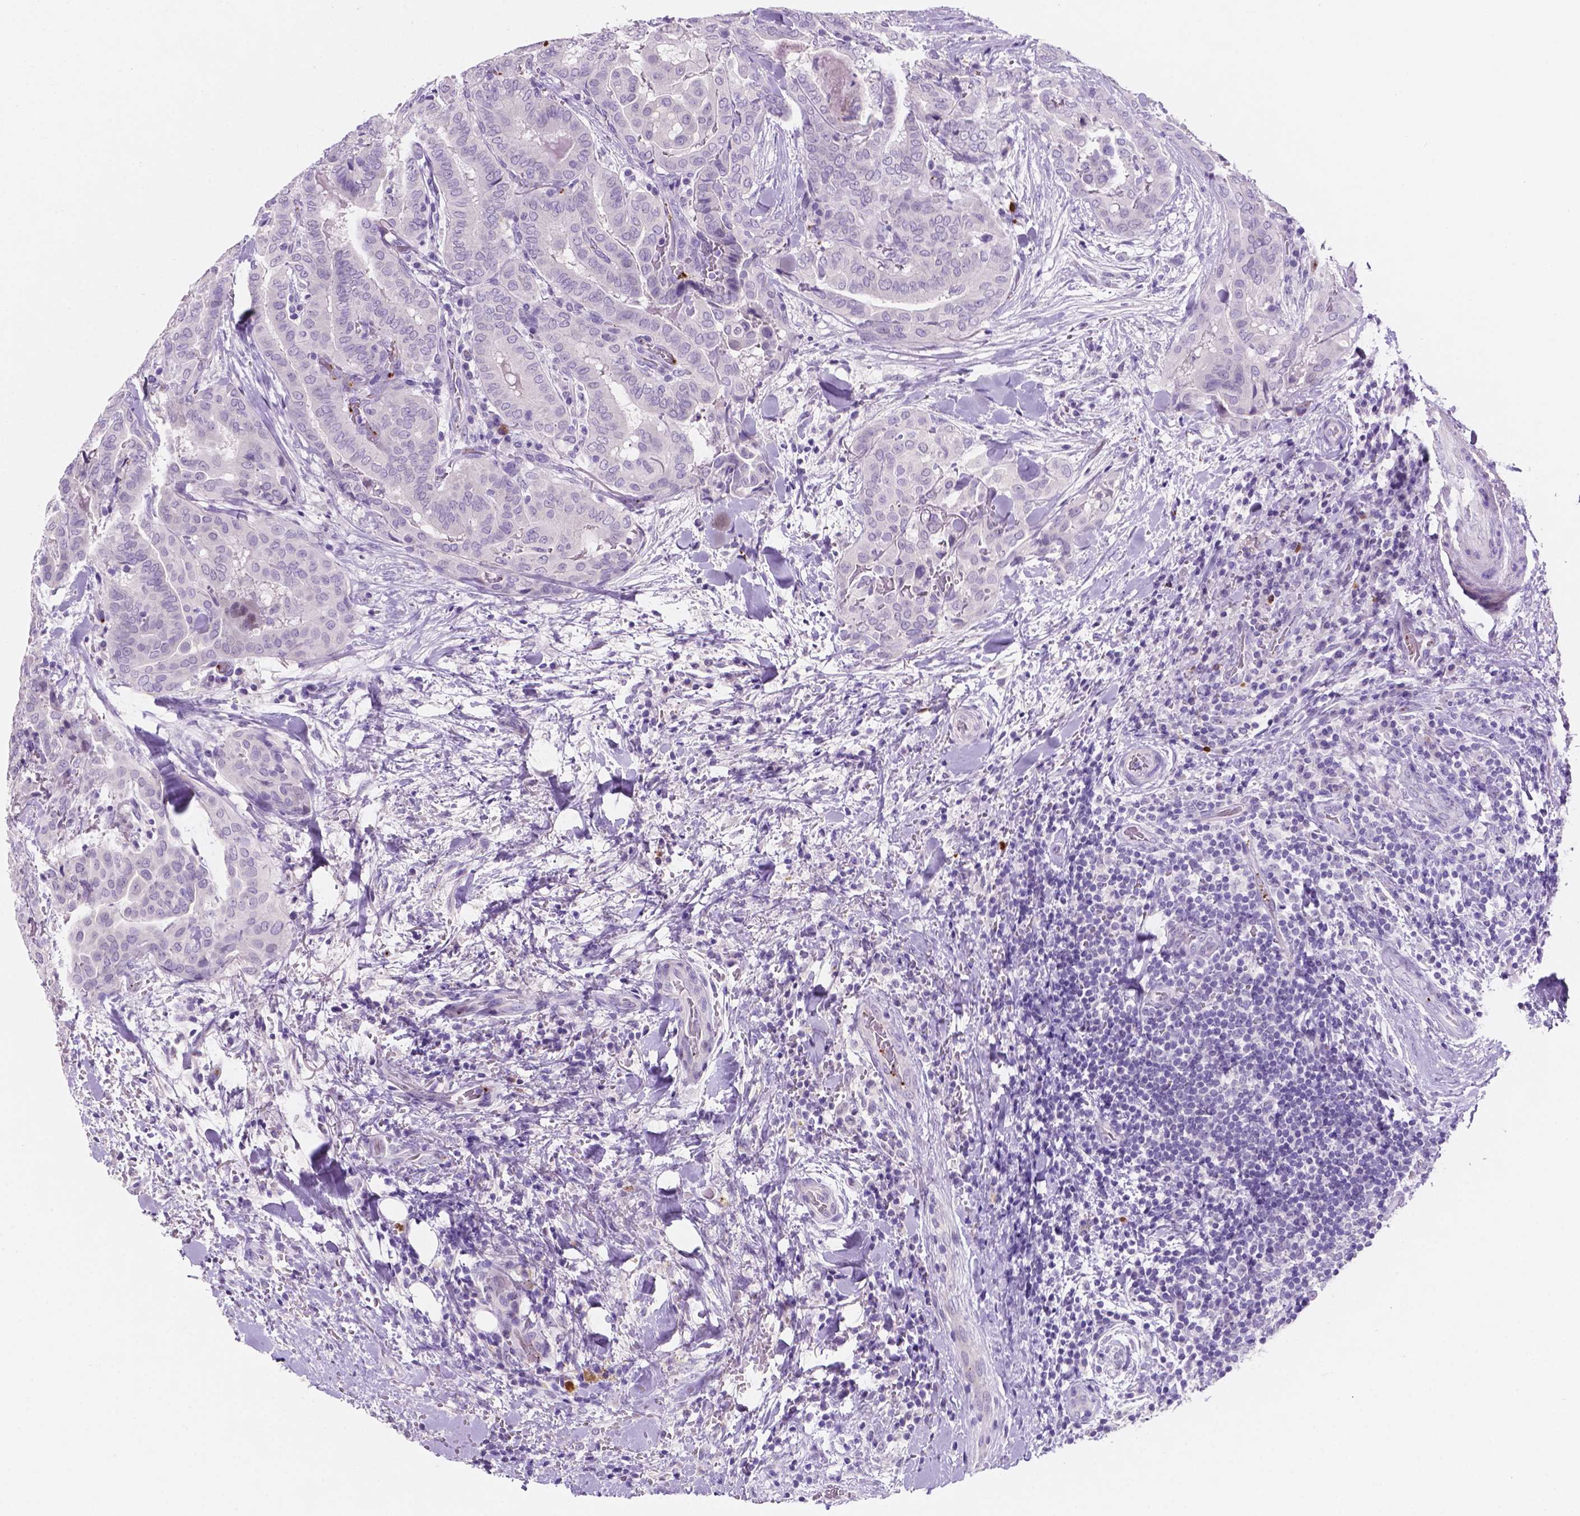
{"staining": {"intensity": "negative", "quantity": "none", "location": "none"}, "tissue": "thyroid cancer", "cell_type": "Tumor cells", "image_type": "cancer", "snomed": [{"axis": "morphology", "description": "Papillary adenocarcinoma, NOS"}, {"axis": "topography", "description": "Thyroid gland"}], "caption": "This is an immunohistochemistry photomicrograph of human thyroid papillary adenocarcinoma. There is no staining in tumor cells.", "gene": "EBLN2", "patient": {"sex": "female", "age": 61}}